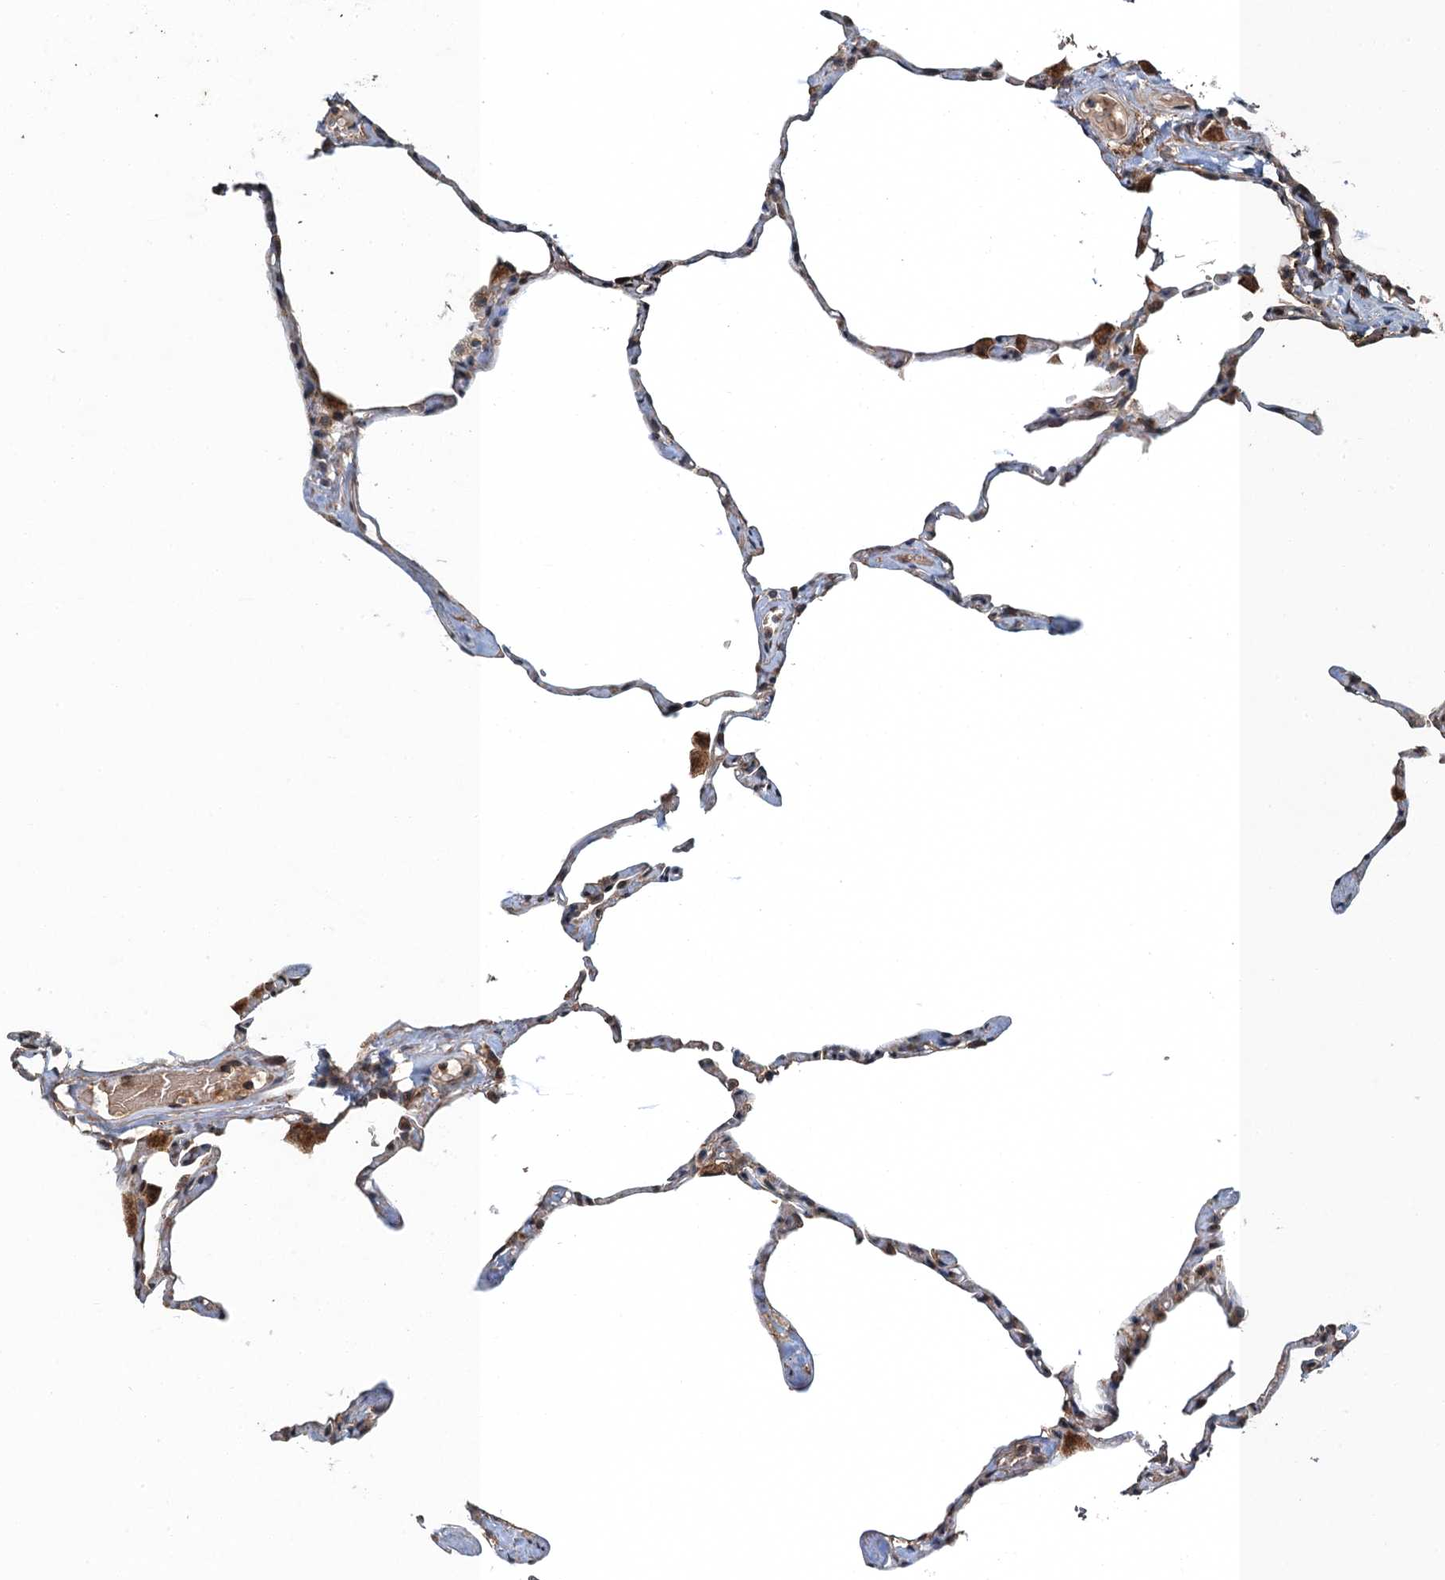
{"staining": {"intensity": "moderate", "quantity": ">75%", "location": "cytoplasmic/membranous"}, "tissue": "lung", "cell_type": "Alveolar cells", "image_type": "normal", "snomed": [{"axis": "morphology", "description": "Normal tissue, NOS"}, {"axis": "topography", "description": "Lung"}], "caption": "The image displays a brown stain indicating the presence of a protein in the cytoplasmic/membranous of alveolar cells in lung. The protein is stained brown, and the nuclei are stained in blue (DAB (3,3'-diaminobenzidine) IHC with brightfield microscopy, high magnification).", "gene": "SNX32", "patient": {"sex": "male", "age": 65}}